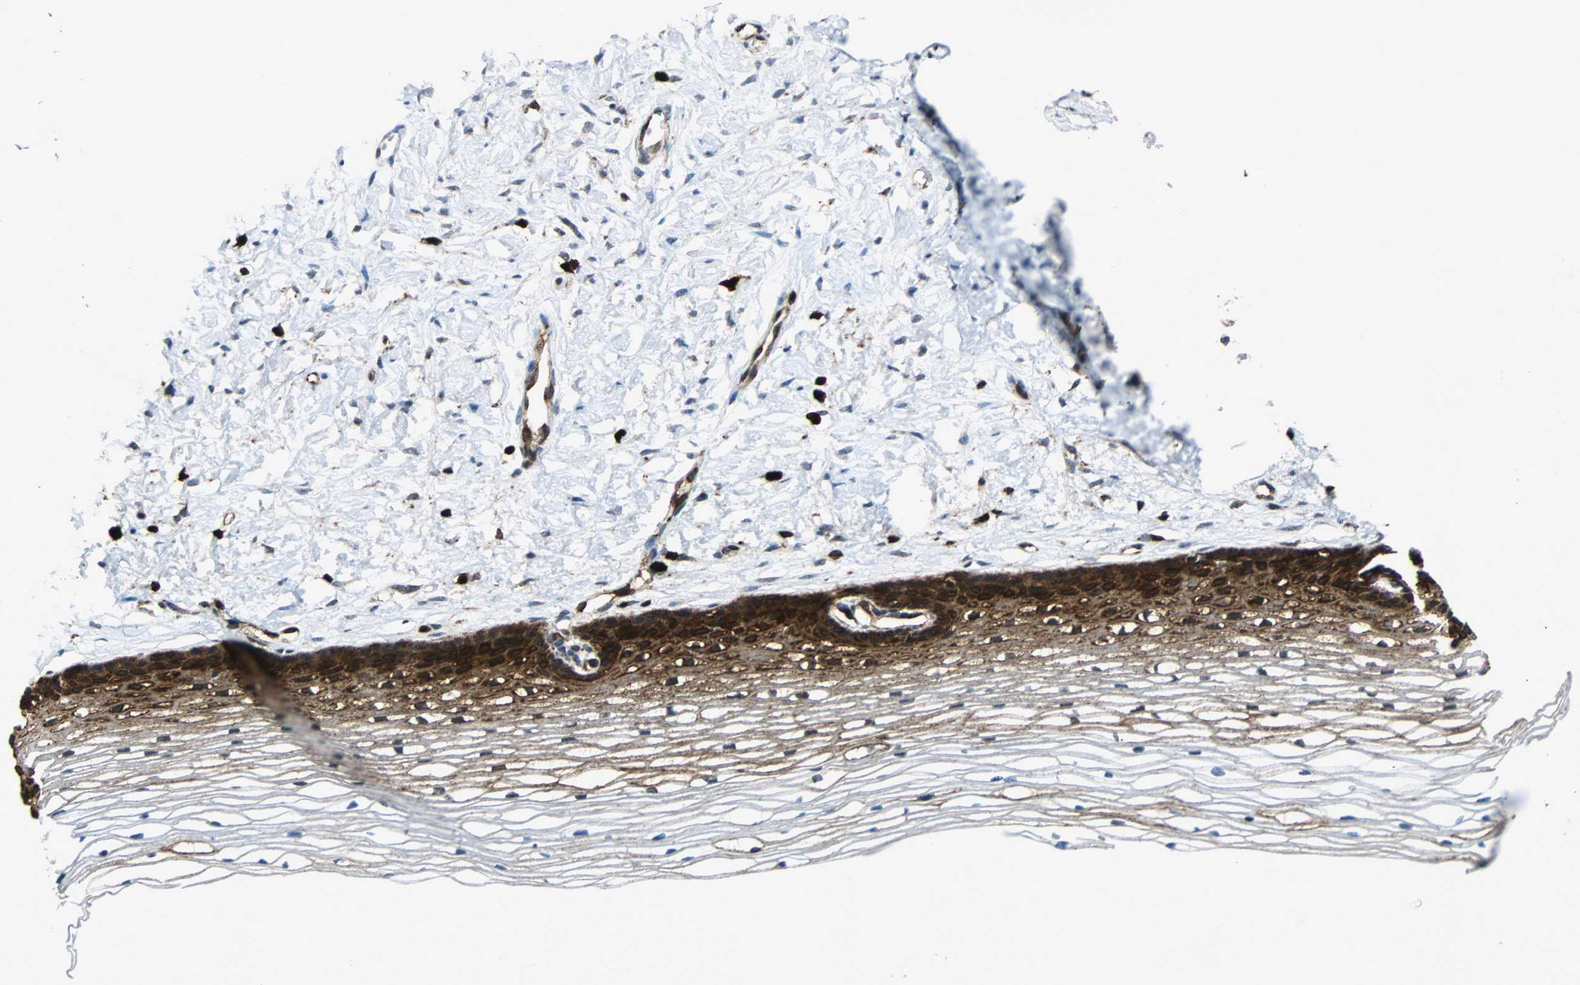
{"staining": {"intensity": "strong", "quantity": ">75%", "location": "cytoplasmic/membranous"}, "tissue": "cervix", "cell_type": "Glandular cells", "image_type": "normal", "snomed": [{"axis": "morphology", "description": "Normal tissue, NOS"}, {"axis": "topography", "description": "Cervix"}], "caption": "Normal cervix was stained to show a protein in brown. There is high levels of strong cytoplasmic/membranous expression in approximately >75% of glandular cells.", "gene": "TUBA4A", "patient": {"sex": "female", "age": 77}}